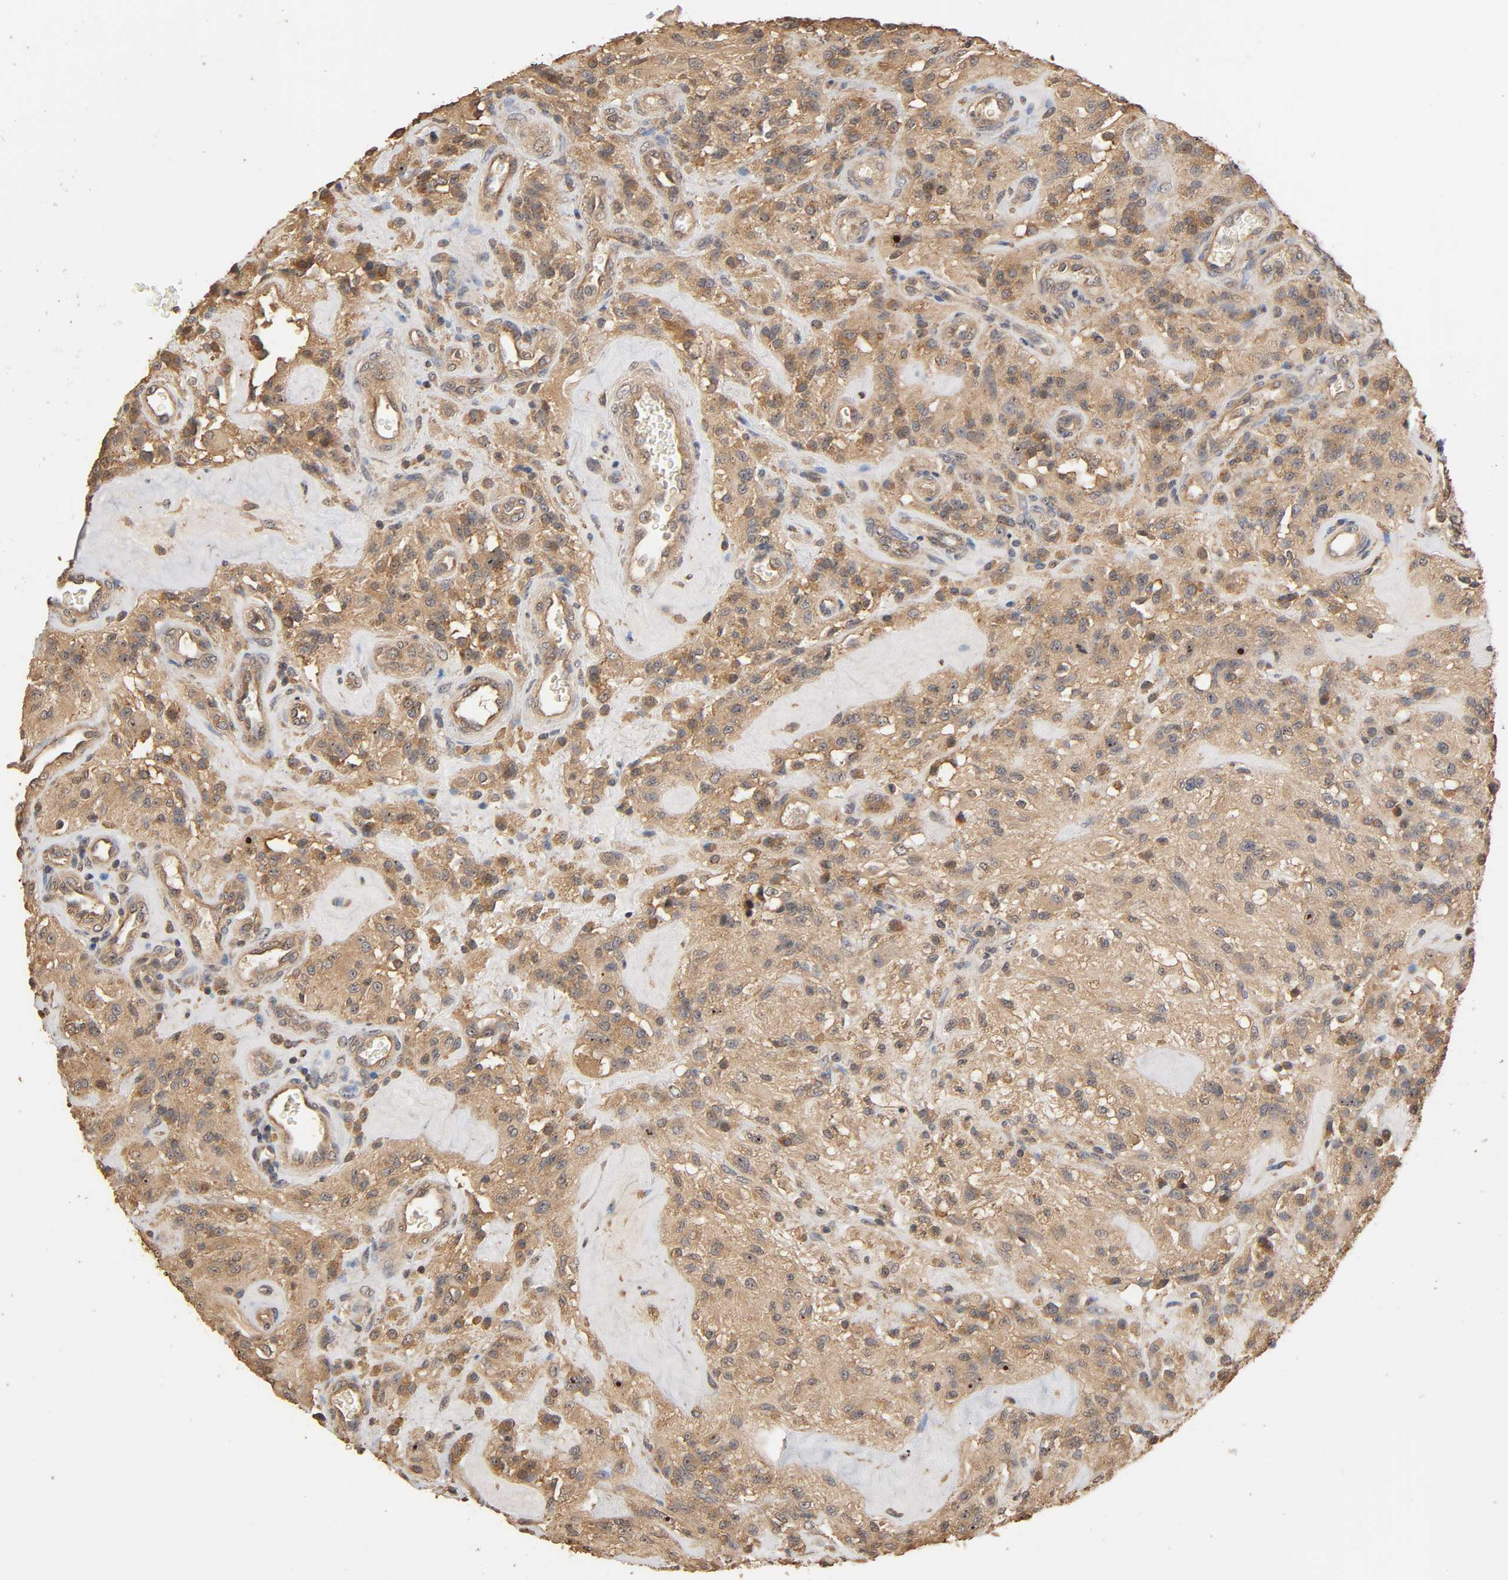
{"staining": {"intensity": "weak", "quantity": ">75%", "location": "cytoplasmic/membranous"}, "tissue": "glioma", "cell_type": "Tumor cells", "image_type": "cancer", "snomed": [{"axis": "morphology", "description": "Normal tissue, NOS"}, {"axis": "morphology", "description": "Glioma, malignant, High grade"}, {"axis": "topography", "description": "Cerebral cortex"}], "caption": "Malignant glioma (high-grade) was stained to show a protein in brown. There is low levels of weak cytoplasmic/membranous positivity in about >75% of tumor cells.", "gene": "ARHGEF7", "patient": {"sex": "male", "age": 56}}